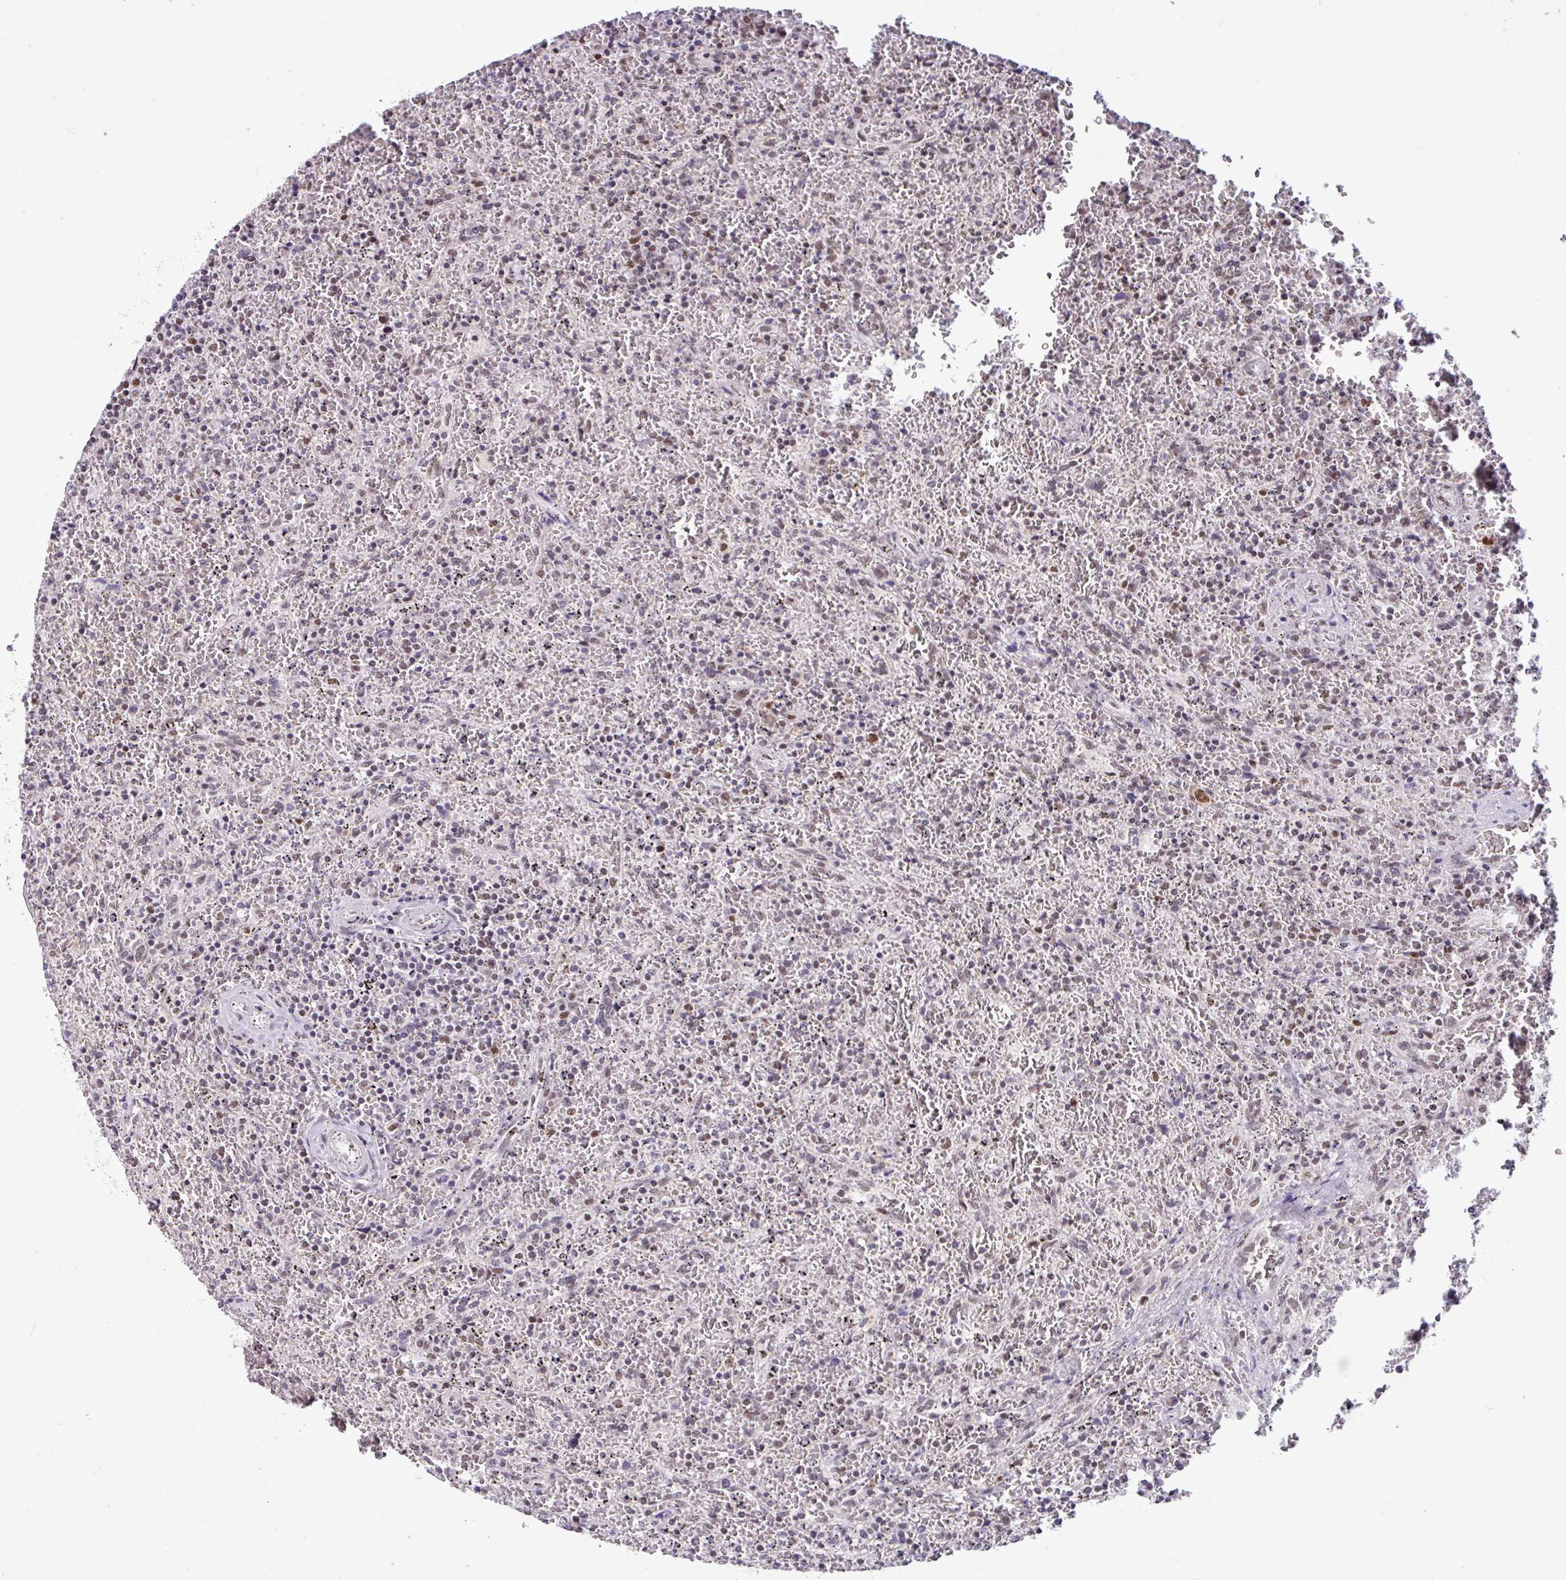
{"staining": {"intensity": "weak", "quantity": "25%-75%", "location": "nuclear"}, "tissue": "lymphoma", "cell_type": "Tumor cells", "image_type": "cancer", "snomed": [{"axis": "morphology", "description": "Malignant lymphoma, non-Hodgkin's type, Low grade"}, {"axis": "topography", "description": "Spleen"}], "caption": "DAB (3,3'-diaminobenzidine) immunohistochemical staining of human low-grade malignant lymphoma, non-Hodgkin's type reveals weak nuclear protein staining in about 25%-75% of tumor cells.", "gene": "TDG", "patient": {"sex": "female", "age": 64}}